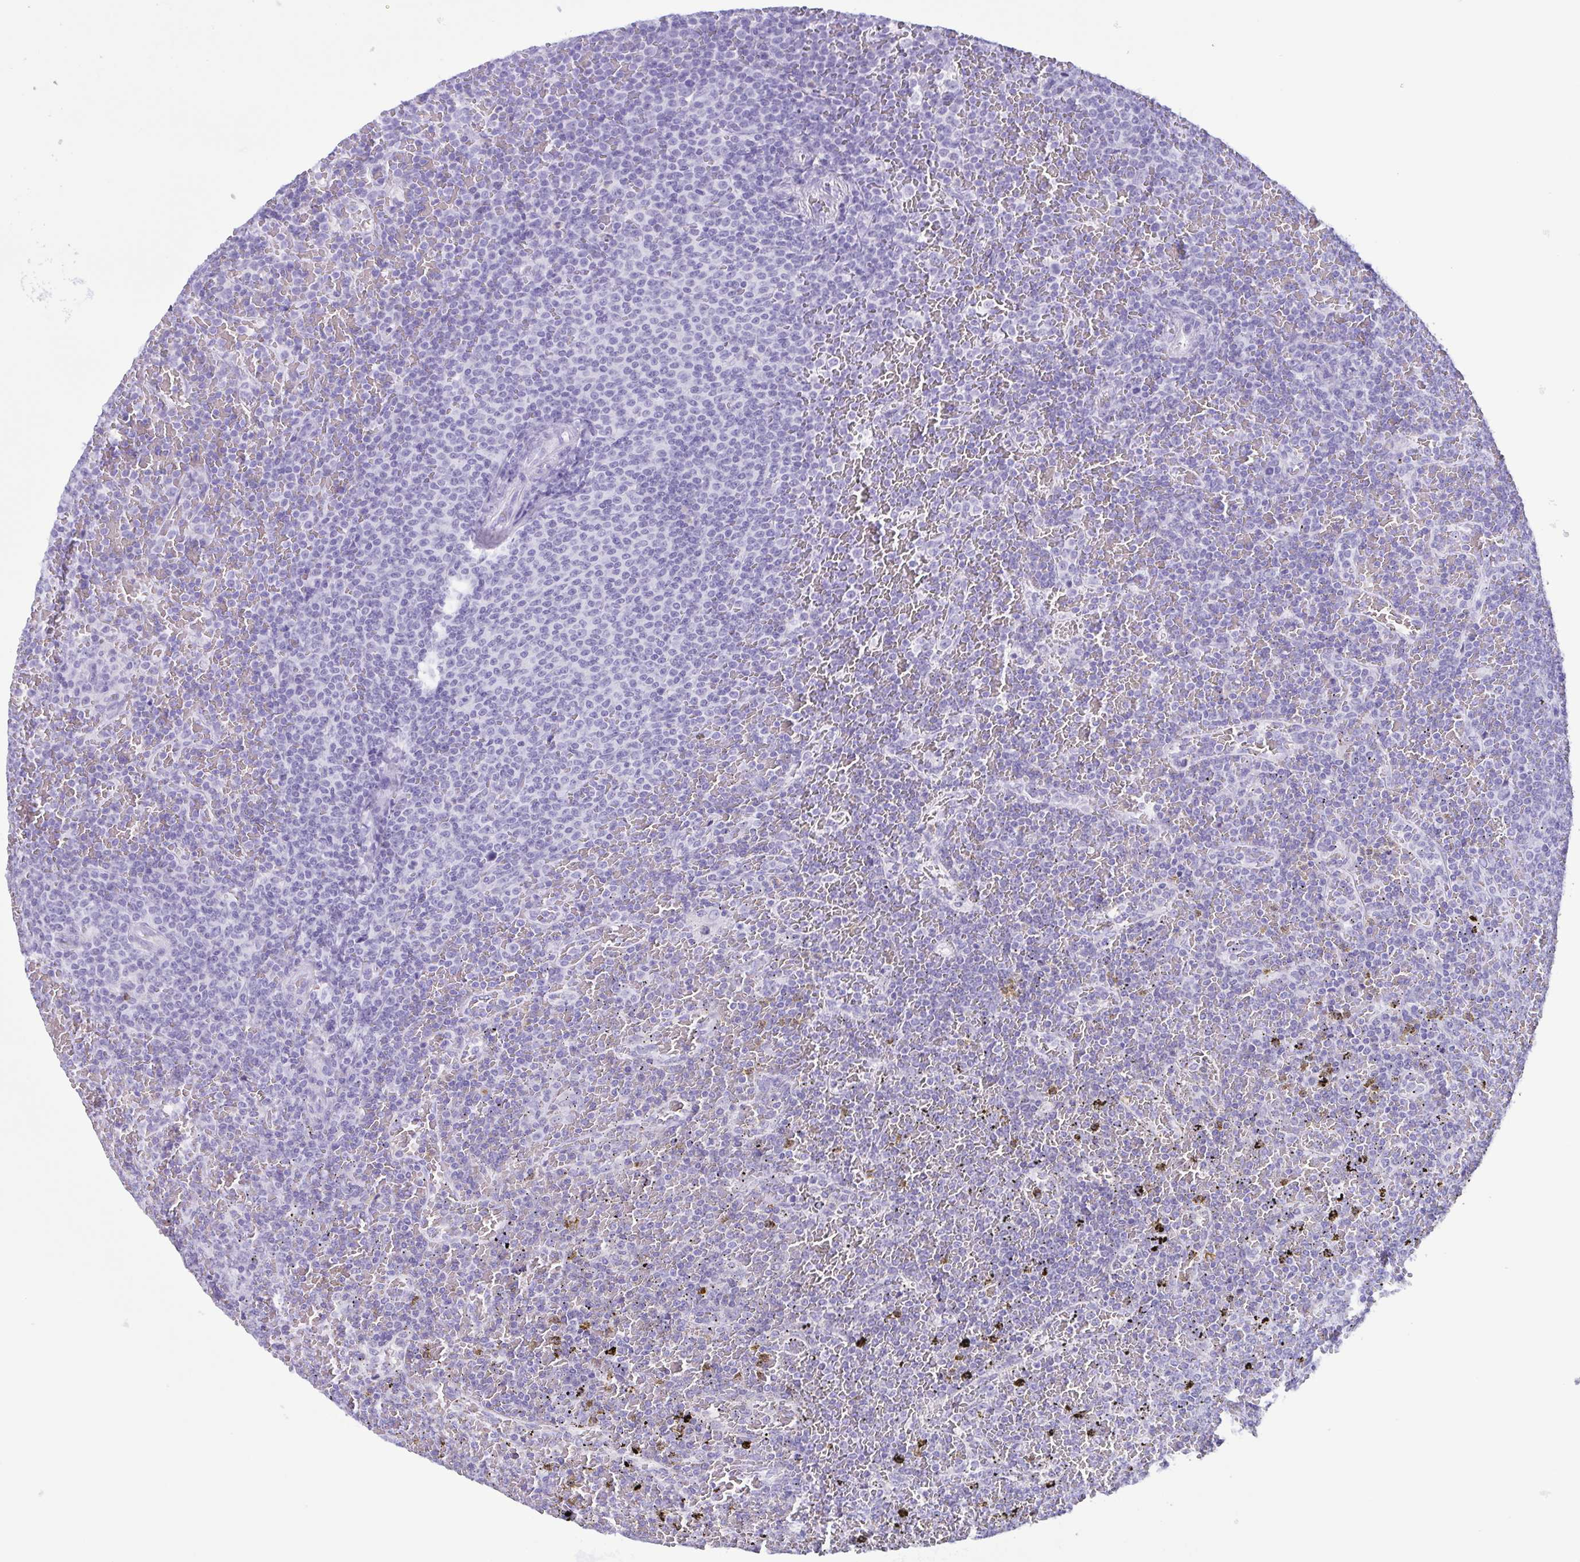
{"staining": {"intensity": "negative", "quantity": "none", "location": "none"}, "tissue": "lymphoma", "cell_type": "Tumor cells", "image_type": "cancer", "snomed": [{"axis": "morphology", "description": "Malignant lymphoma, non-Hodgkin's type, Low grade"}, {"axis": "topography", "description": "Spleen"}], "caption": "Image shows no protein positivity in tumor cells of lymphoma tissue.", "gene": "LTF", "patient": {"sex": "female", "age": 77}}